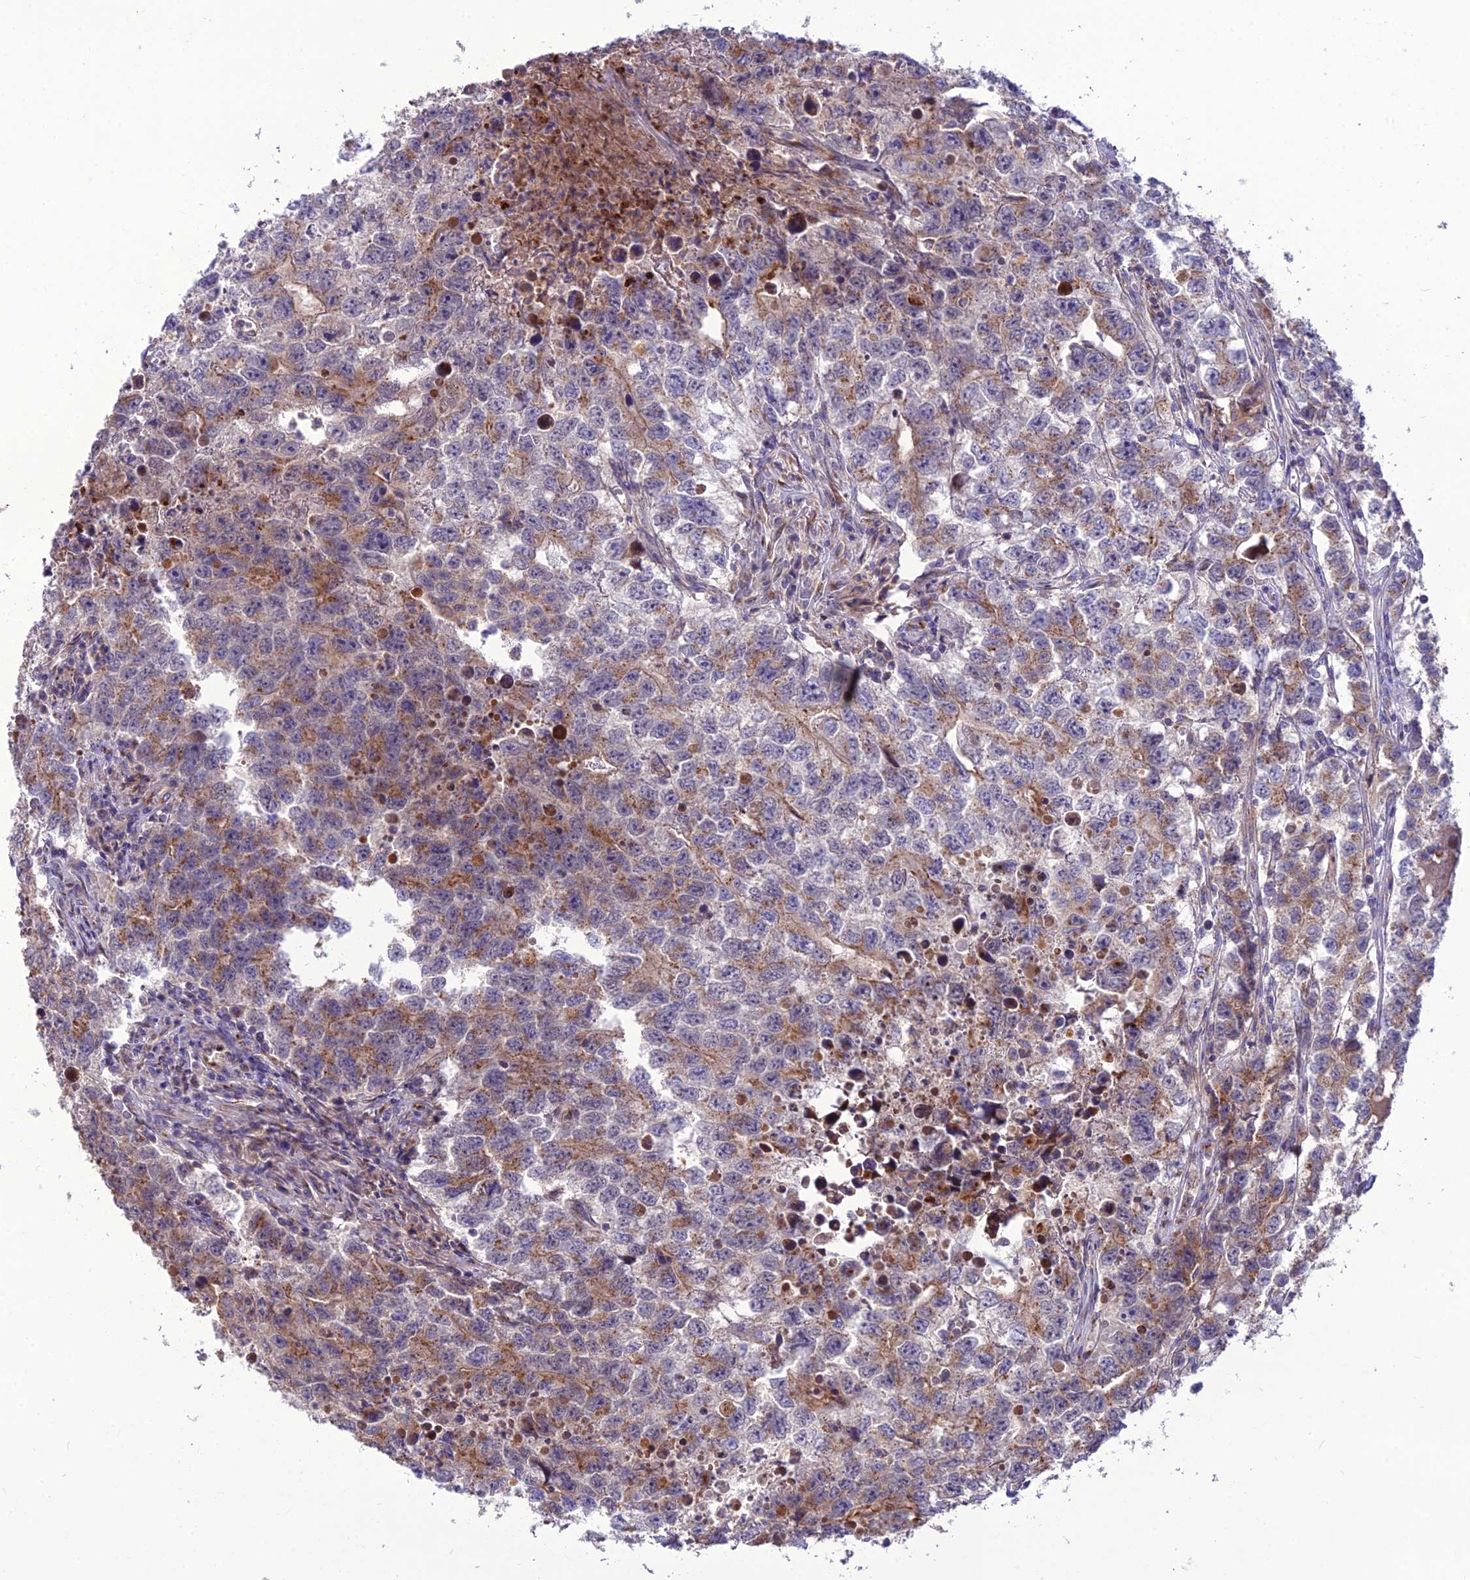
{"staining": {"intensity": "moderate", "quantity": "25%-75%", "location": "cytoplasmic/membranous"}, "tissue": "testis cancer", "cell_type": "Tumor cells", "image_type": "cancer", "snomed": [{"axis": "morphology", "description": "Seminoma, NOS"}, {"axis": "morphology", "description": "Carcinoma, Embryonal, NOS"}, {"axis": "topography", "description": "Testis"}], "caption": "Immunohistochemistry (IHC) of human testis embryonal carcinoma exhibits medium levels of moderate cytoplasmic/membranous staining in approximately 25%-75% of tumor cells.", "gene": "SPRYD7", "patient": {"sex": "male", "age": 43}}